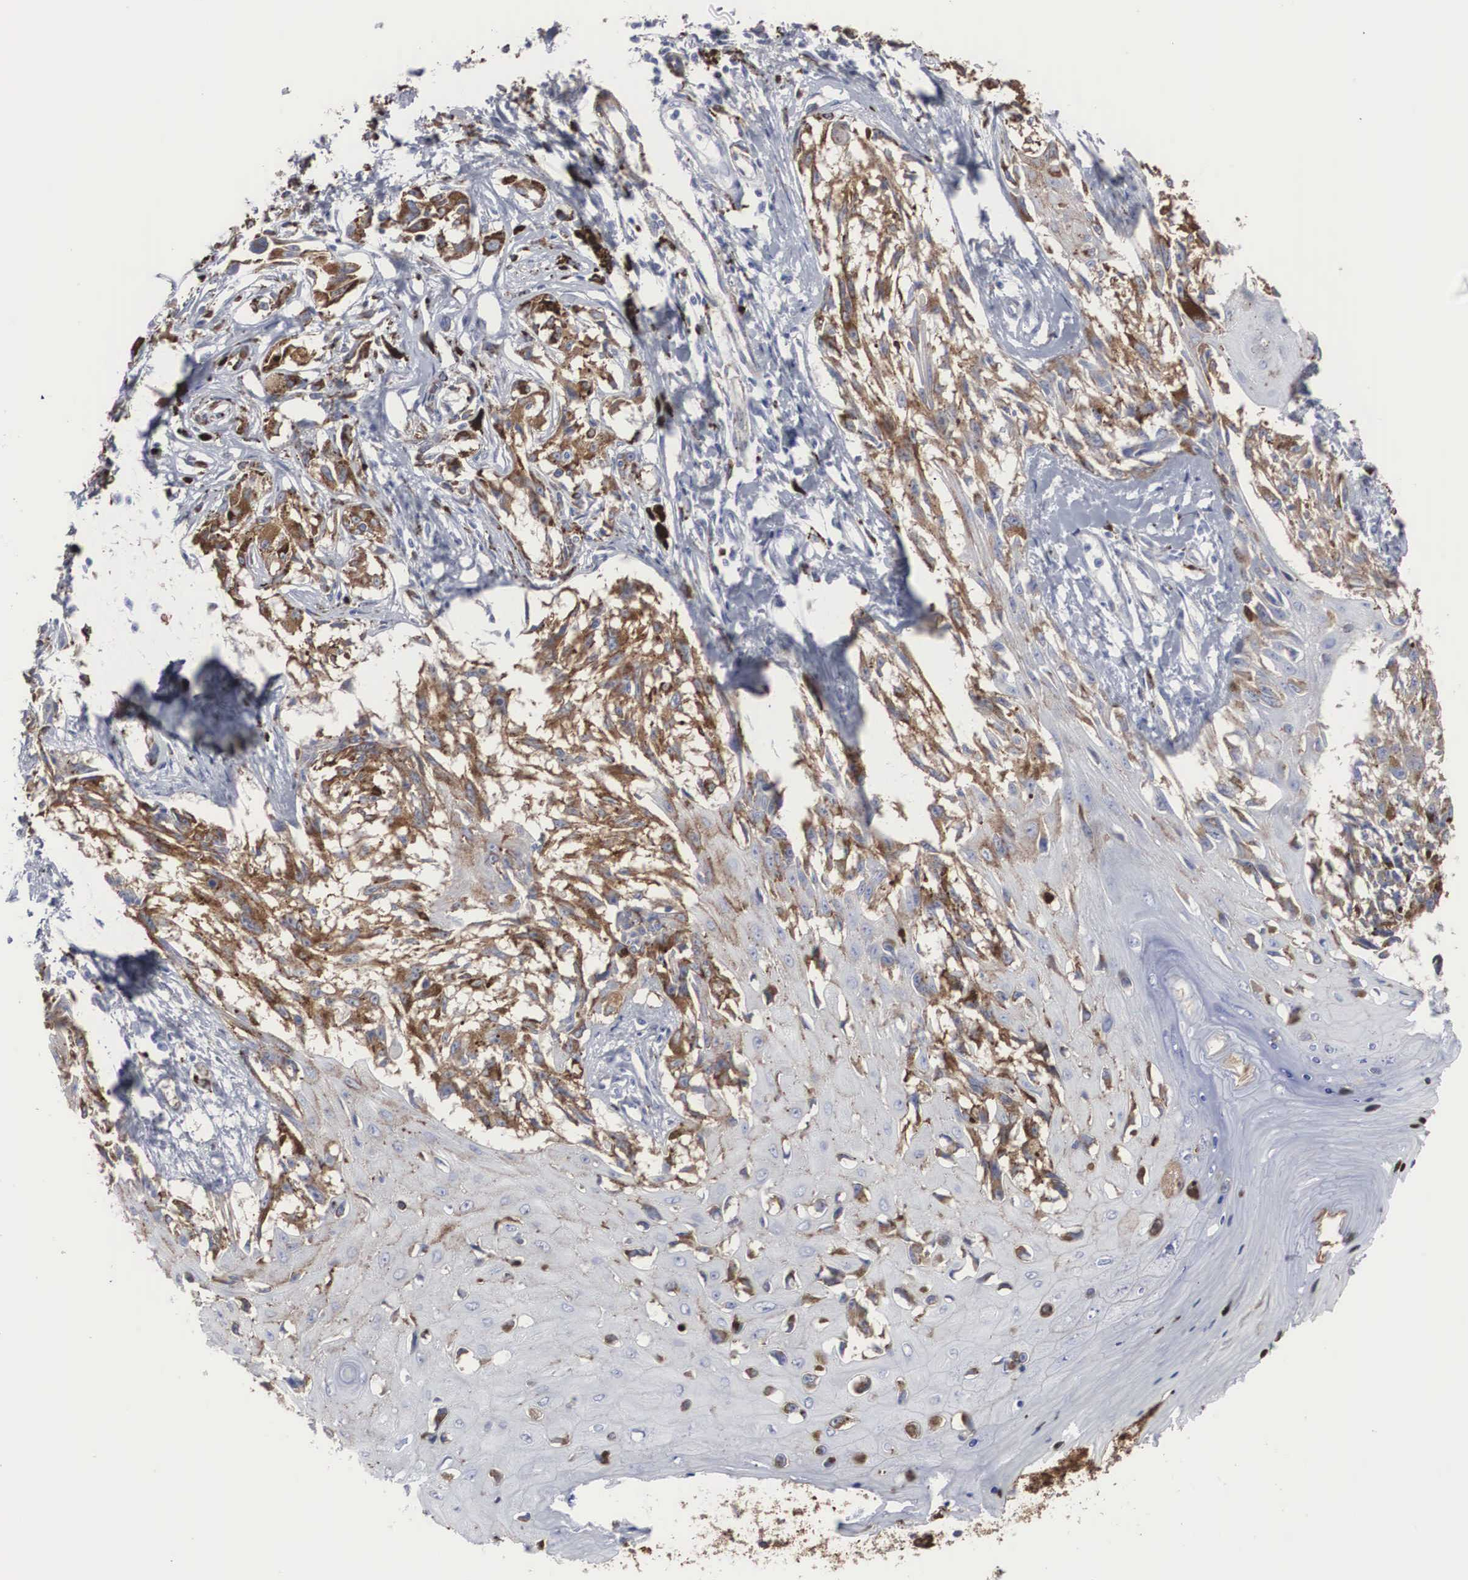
{"staining": {"intensity": "moderate", "quantity": ">75%", "location": "cytoplasmic/membranous"}, "tissue": "melanoma", "cell_type": "Tumor cells", "image_type": "cancer", "snomed": [{"axis": "morphology", "description": "Malignant melanoma, NOS"}, {"axis": "topography", "description": "Skin"}], "caption": "Malignant melanoma was stained to show a protein in brown. There is medium levels of moderate cytoplasmic/membranous positivity in approximately >75% of tumor cells. (DAB (3,3'-diaminobenzidine) IHC with brightfield microscopy, high magnification).", "gene": "LGALS3BP", "patient": {"sex": "female", "age": 82}}